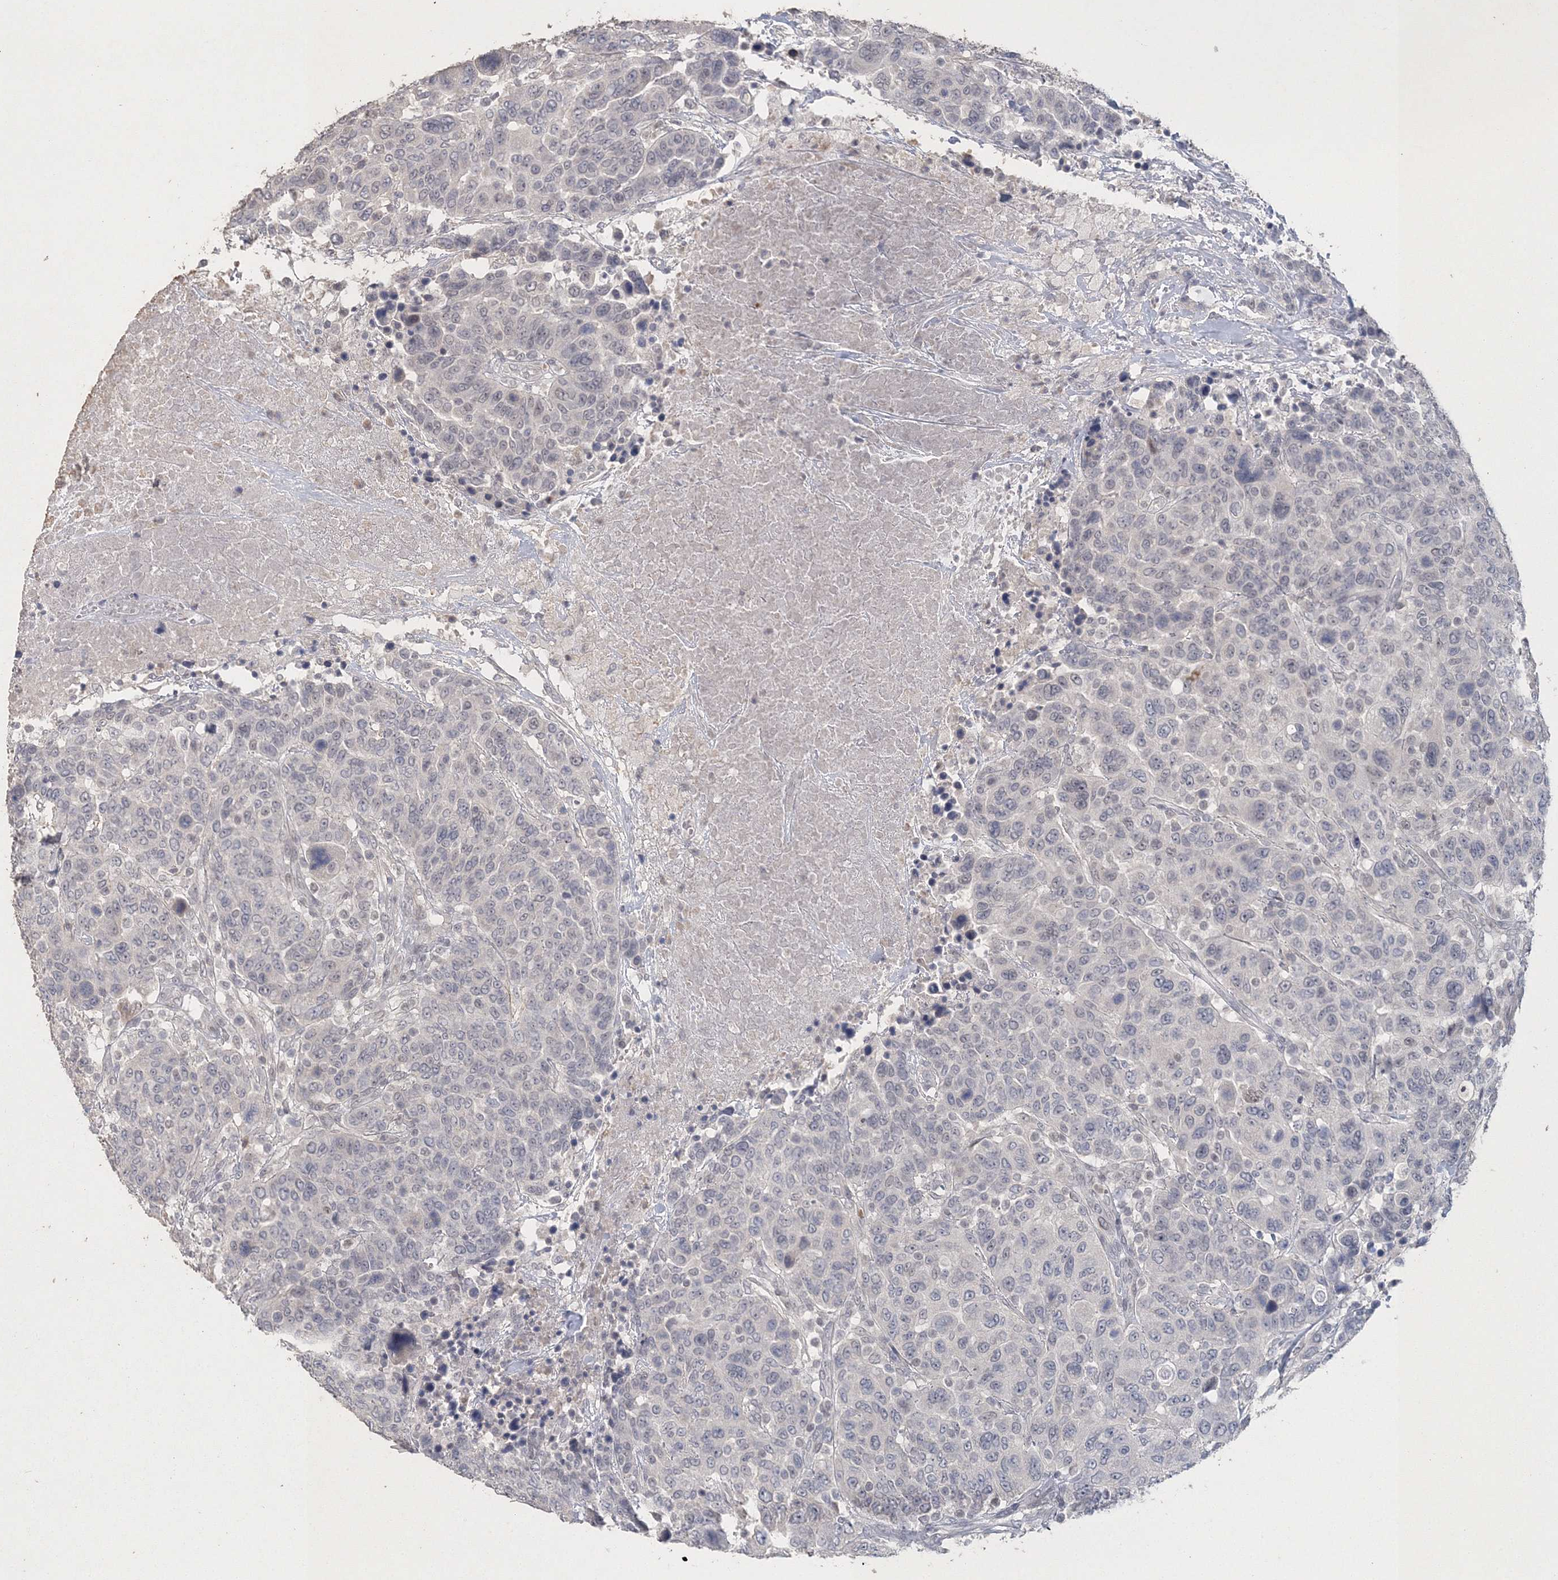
{"staining": {"intensity": "negative", "quantity": "none", "location": "none"}, "tissue": "breast cancer", "cell_type": "Tumor cells", "image_type": "cancer", "snomed": [{"axis": "morphology", "description": "Duct carcinoma"}, {"axis": "topography", "description": "Breast"}], "caption": "Immunohistochemistry (IHC) image of human breast cancer (infiltrating ductal carcinoma) stained for a protein (brown), which demonstrates no staining in tumor cells.", "gene": "UIMC1", "patient": {"sex": "female", "age": 37}}